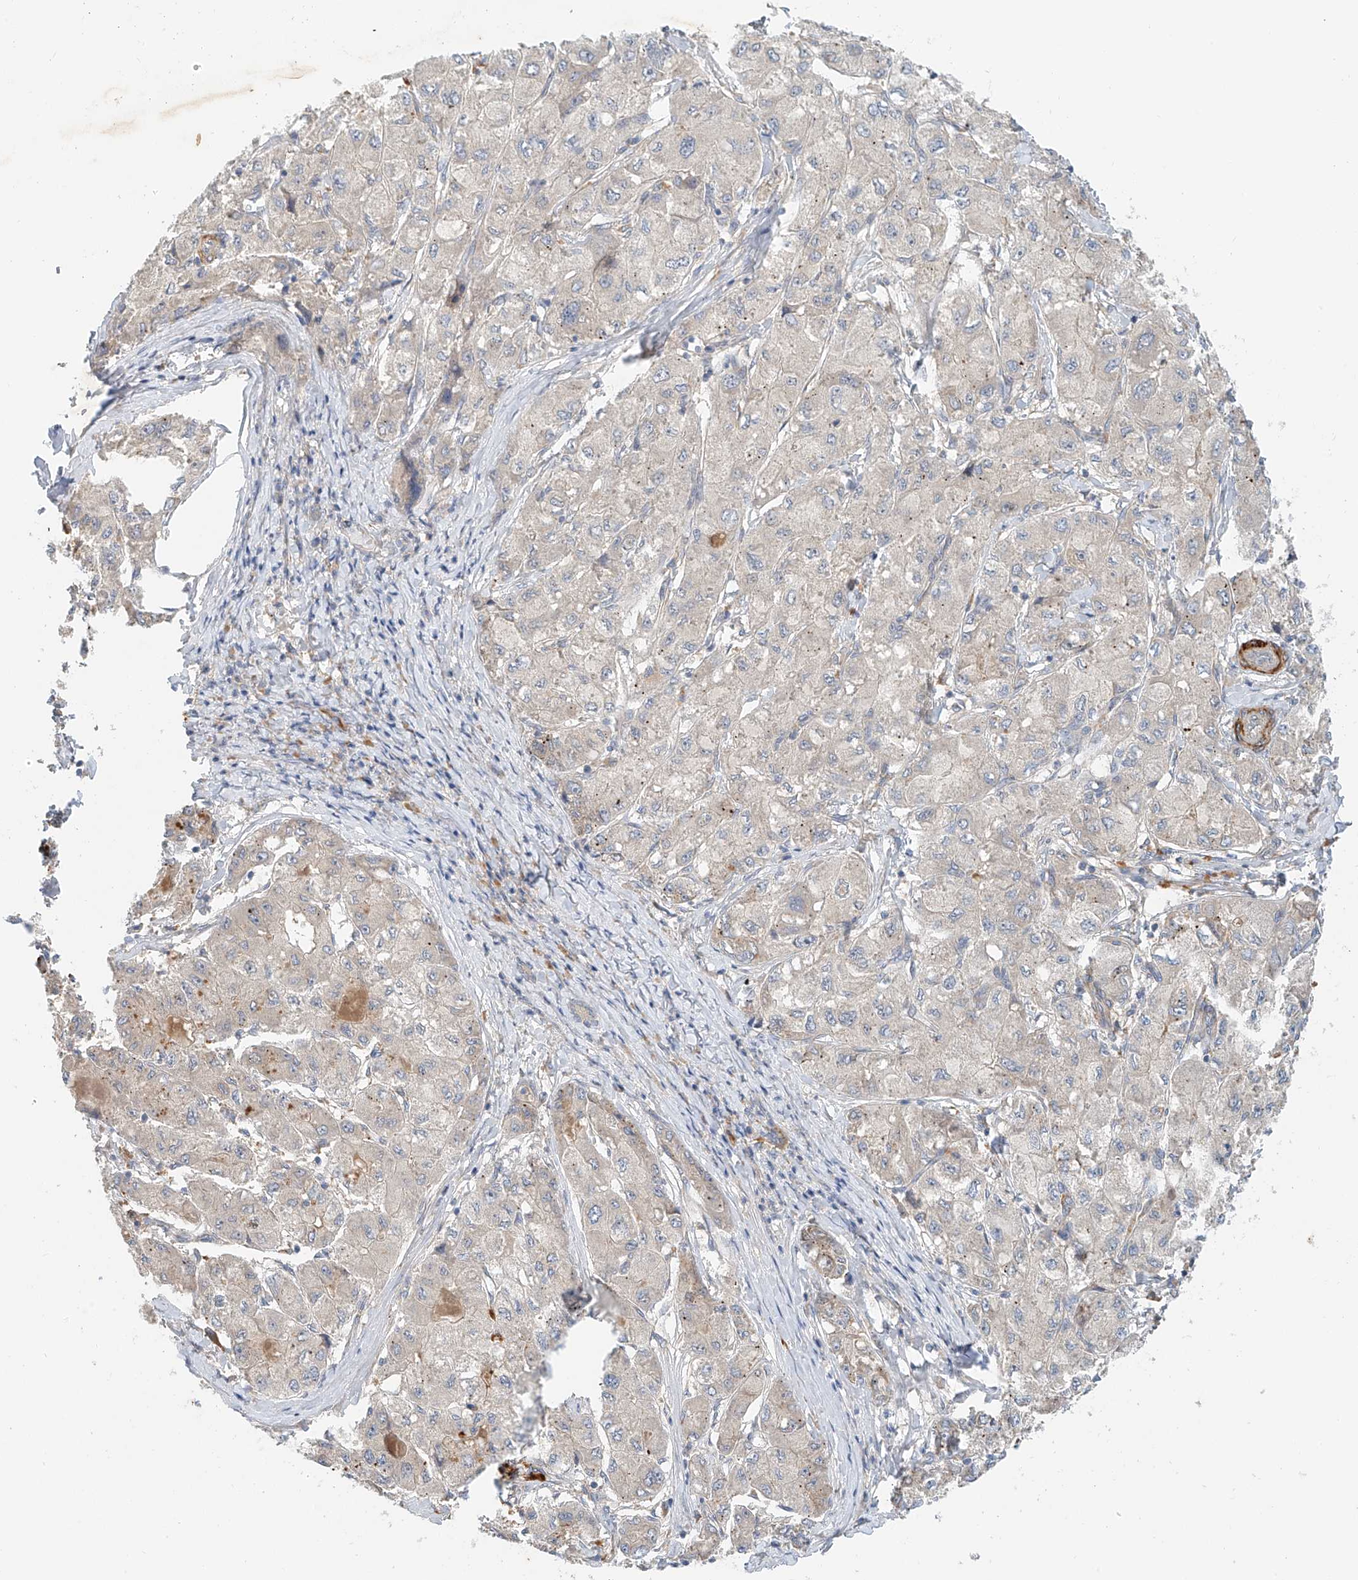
{"staining": {"intensity": "negative", "quantity": "none", "location": "none"}, "tissue": "liver cancer", "cell_type": "Tumor cells", "image_type": "cancer", "snomed": [{"axis": "morphology", "description": "Carcinoma, Hepatocellular, NOS"}, {"axis": "topography", "description": "Liver"}], "caption": "Tumor cells are negative for protein expression in human liver cancer.", "gene": "LYRM9", "patient": {"sex": "male", "age": 80}}